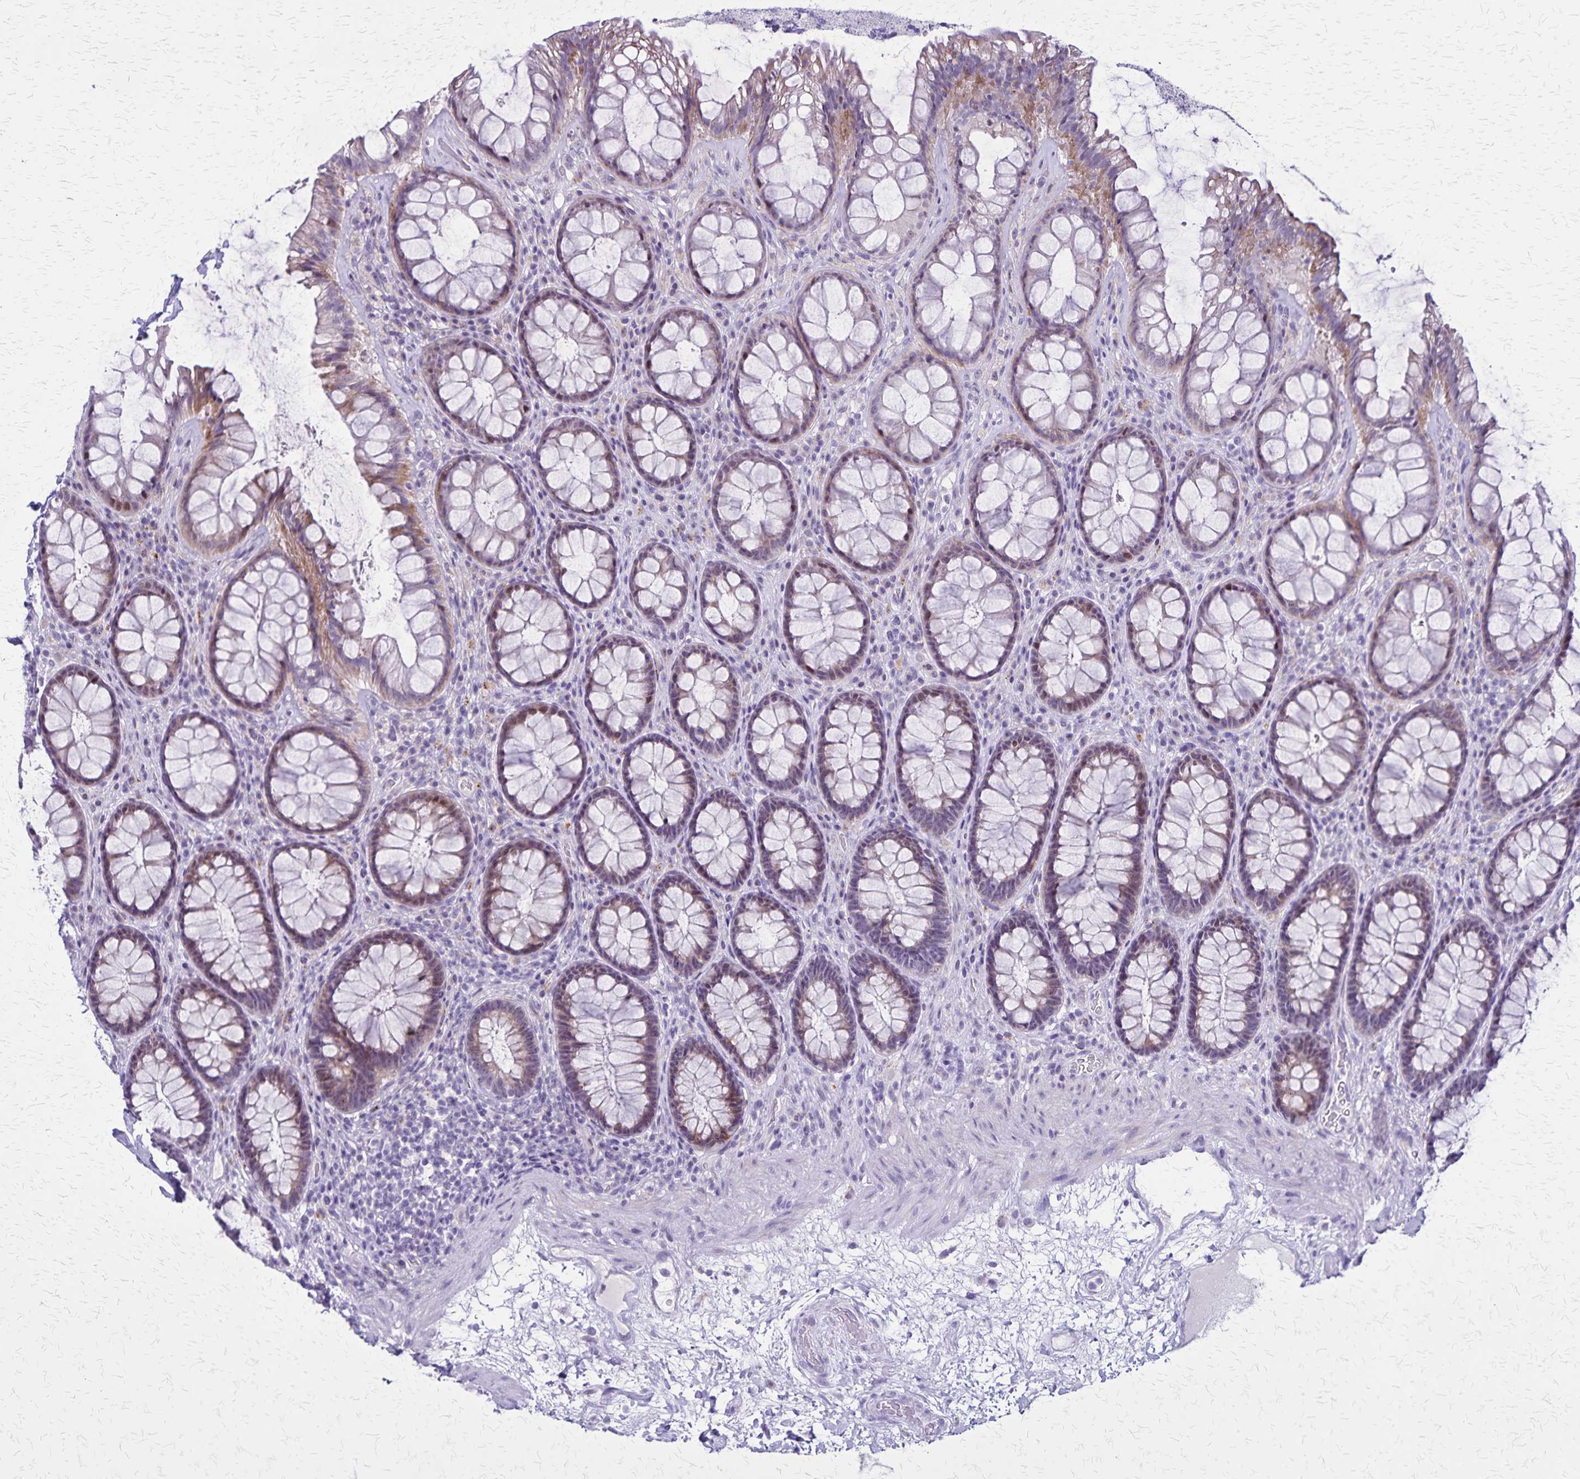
{"staining": {"intensity": "weak", "quantity": "25%-75%", "location": "cytoplasmic/membranous"}, "tissue": "rectum", "cell_type": "Glandular cells", "image_type": "normal", "snomed": [{"axis": "morphology", "description": "Normal tissue, NOS"}, {"axis": "topography", "description": "Rectum"}], "caption": "IHC (DAB) staining of unremarkable human rectum demonstrates weak cytoplasmic/membranous protein expression in approximately 25%-75% of glandular cells.", "gene": "OR51B5", "patient": {"sex": "male", "age": 72}}